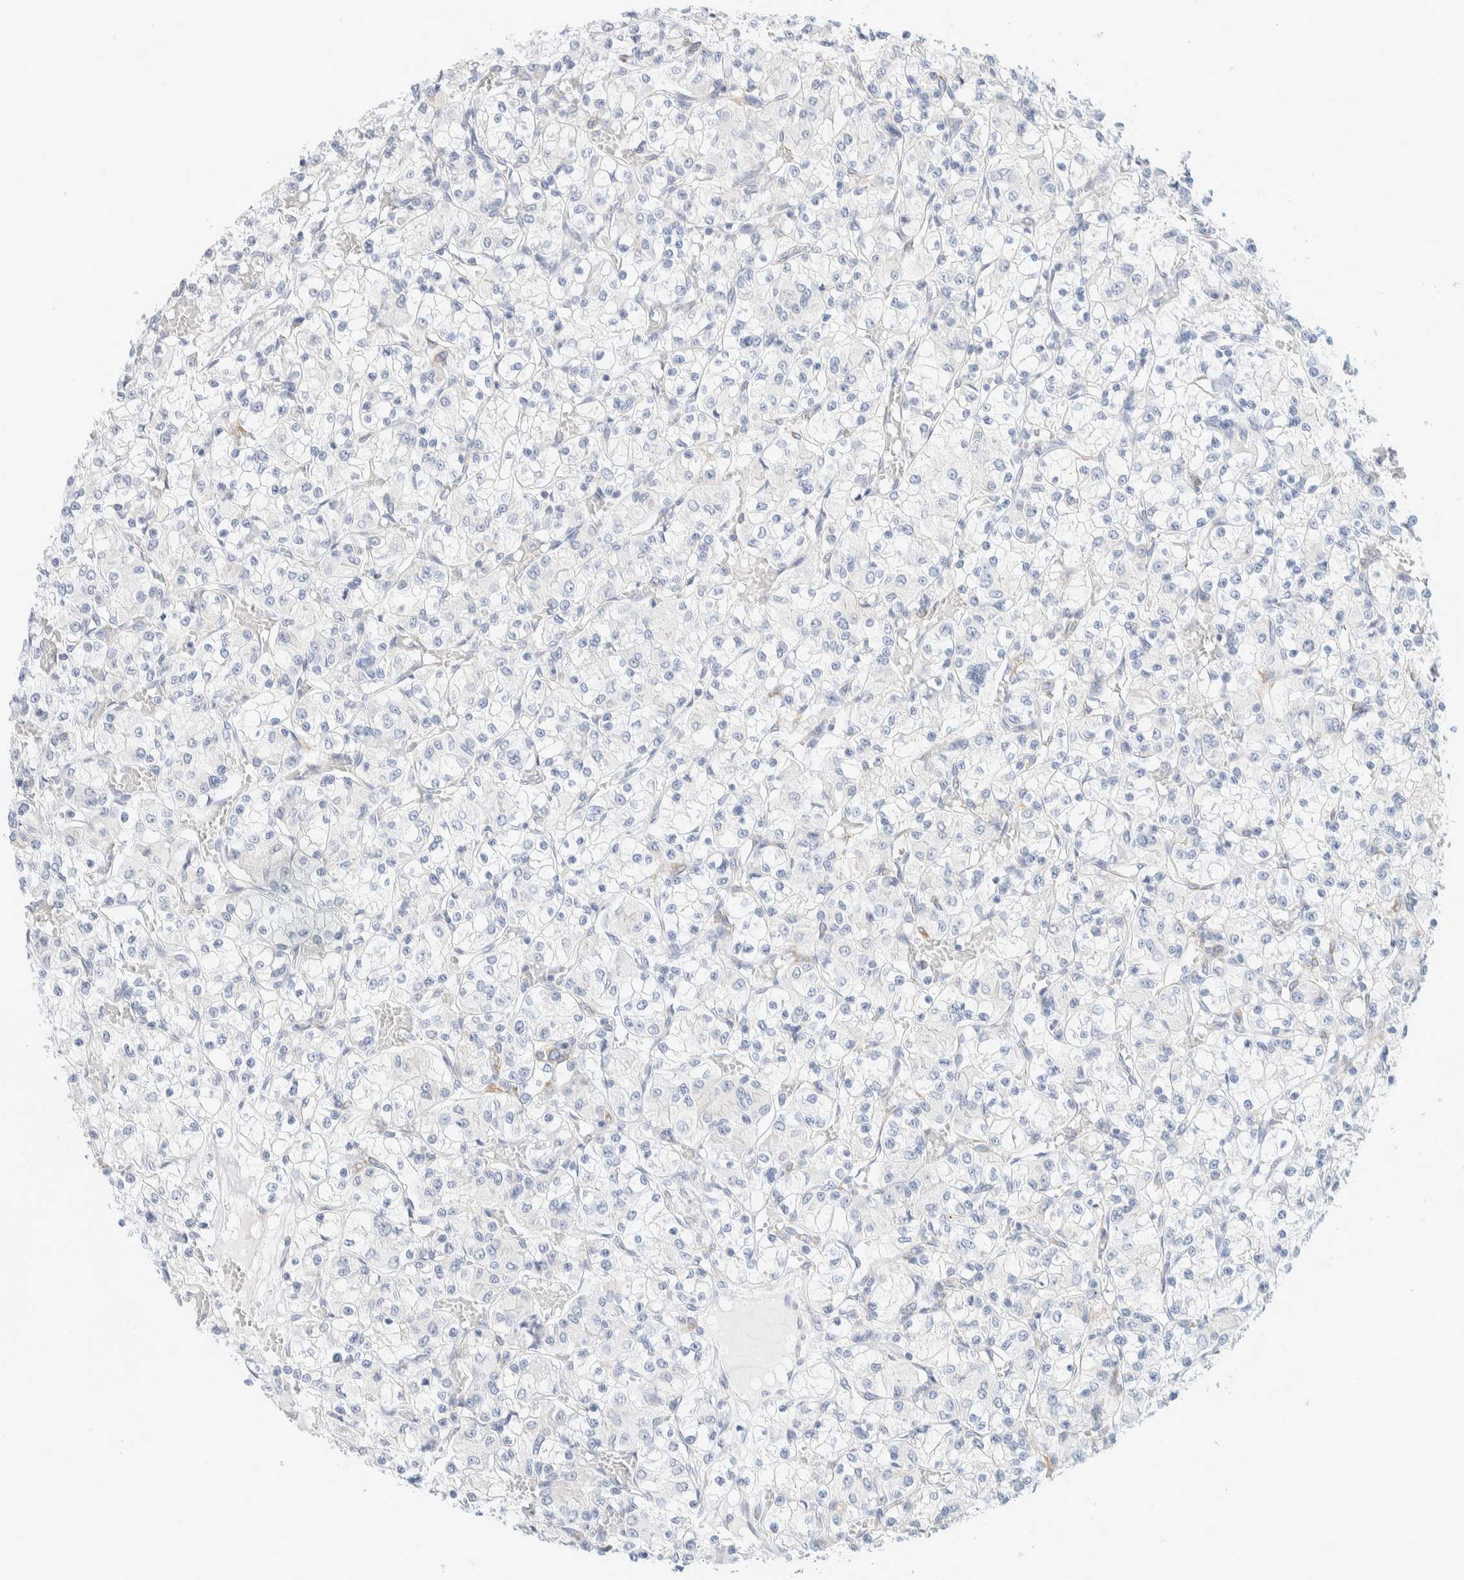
{"staining": {"intensity": "negative", "quantity": "none", "location": "none"}, "tissue": "renal cancer", "cell_type": "Tumor cells", "image_type": "cancer", "snomed": [{"axis": "morphology", "description": "Adenocarcinoma, NOS"}, {"axis": "topography", "description": "Kidney"}], "caption": "This is an immunohistochemistry image of human renal cancer (adenocarcinoma). There is no staining in tumor cells.", "gene": "ATCAY", "patient": {"sex": "female", "age": 59}}